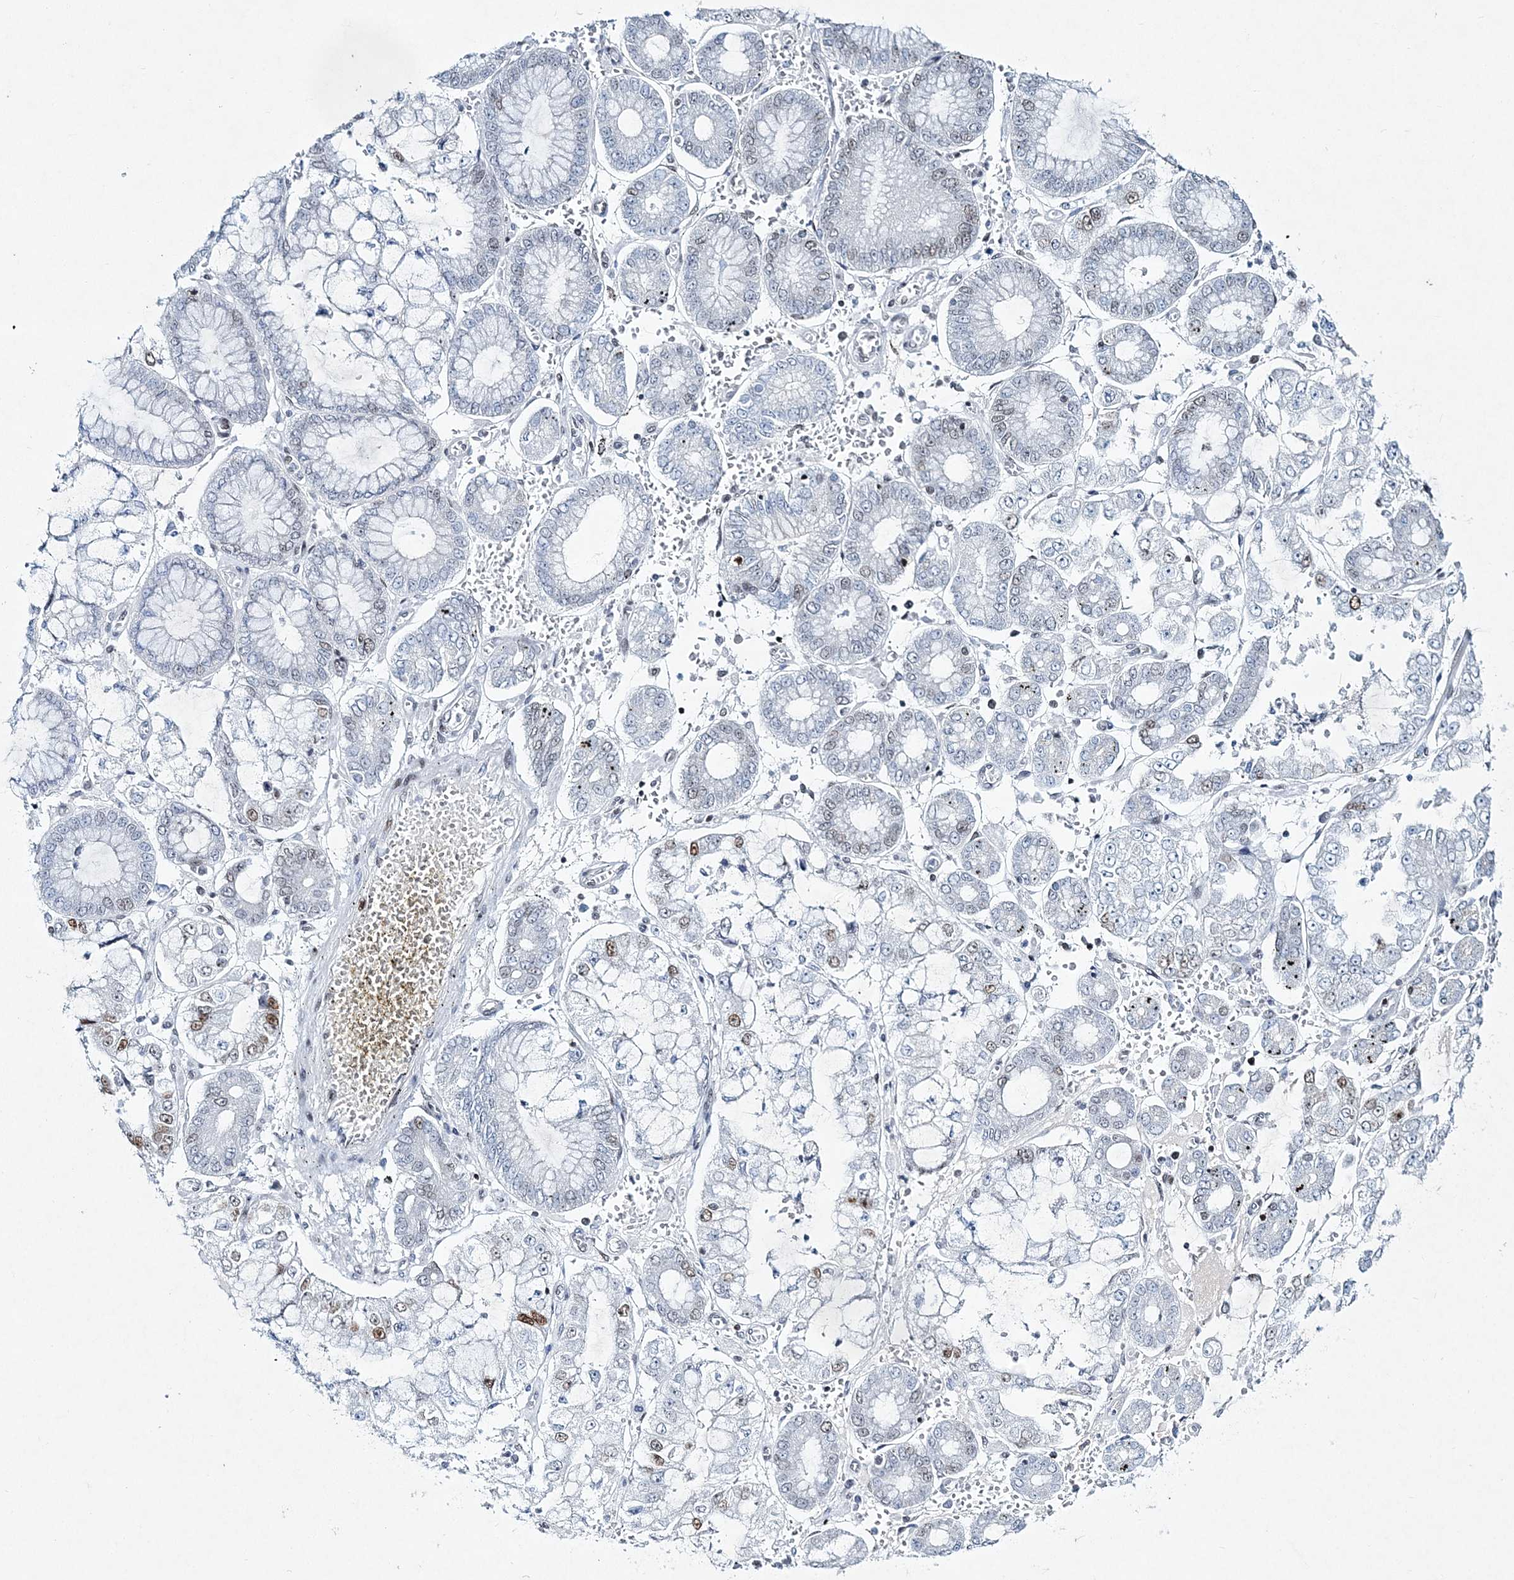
{"staining": {"intensity": "moderate", "quantity": "<25%", "location": "nuclear"}, "tissue": "stomach cancer", "cell_type": "Tumor cells", "image_type": "cancer", "snomed": [{"axis": "morphology", "description": "Adenocarcinoma, NOS"}, {"axis": "topography", "description": "Stomach"}], "caption": "Protein staining of stomach cancer tissue shows moderate nuclear positivity in approximately <25% of tumor cells.", "gene": "LRRFIP2", "patient": {"sex": "male", "age": 76}}